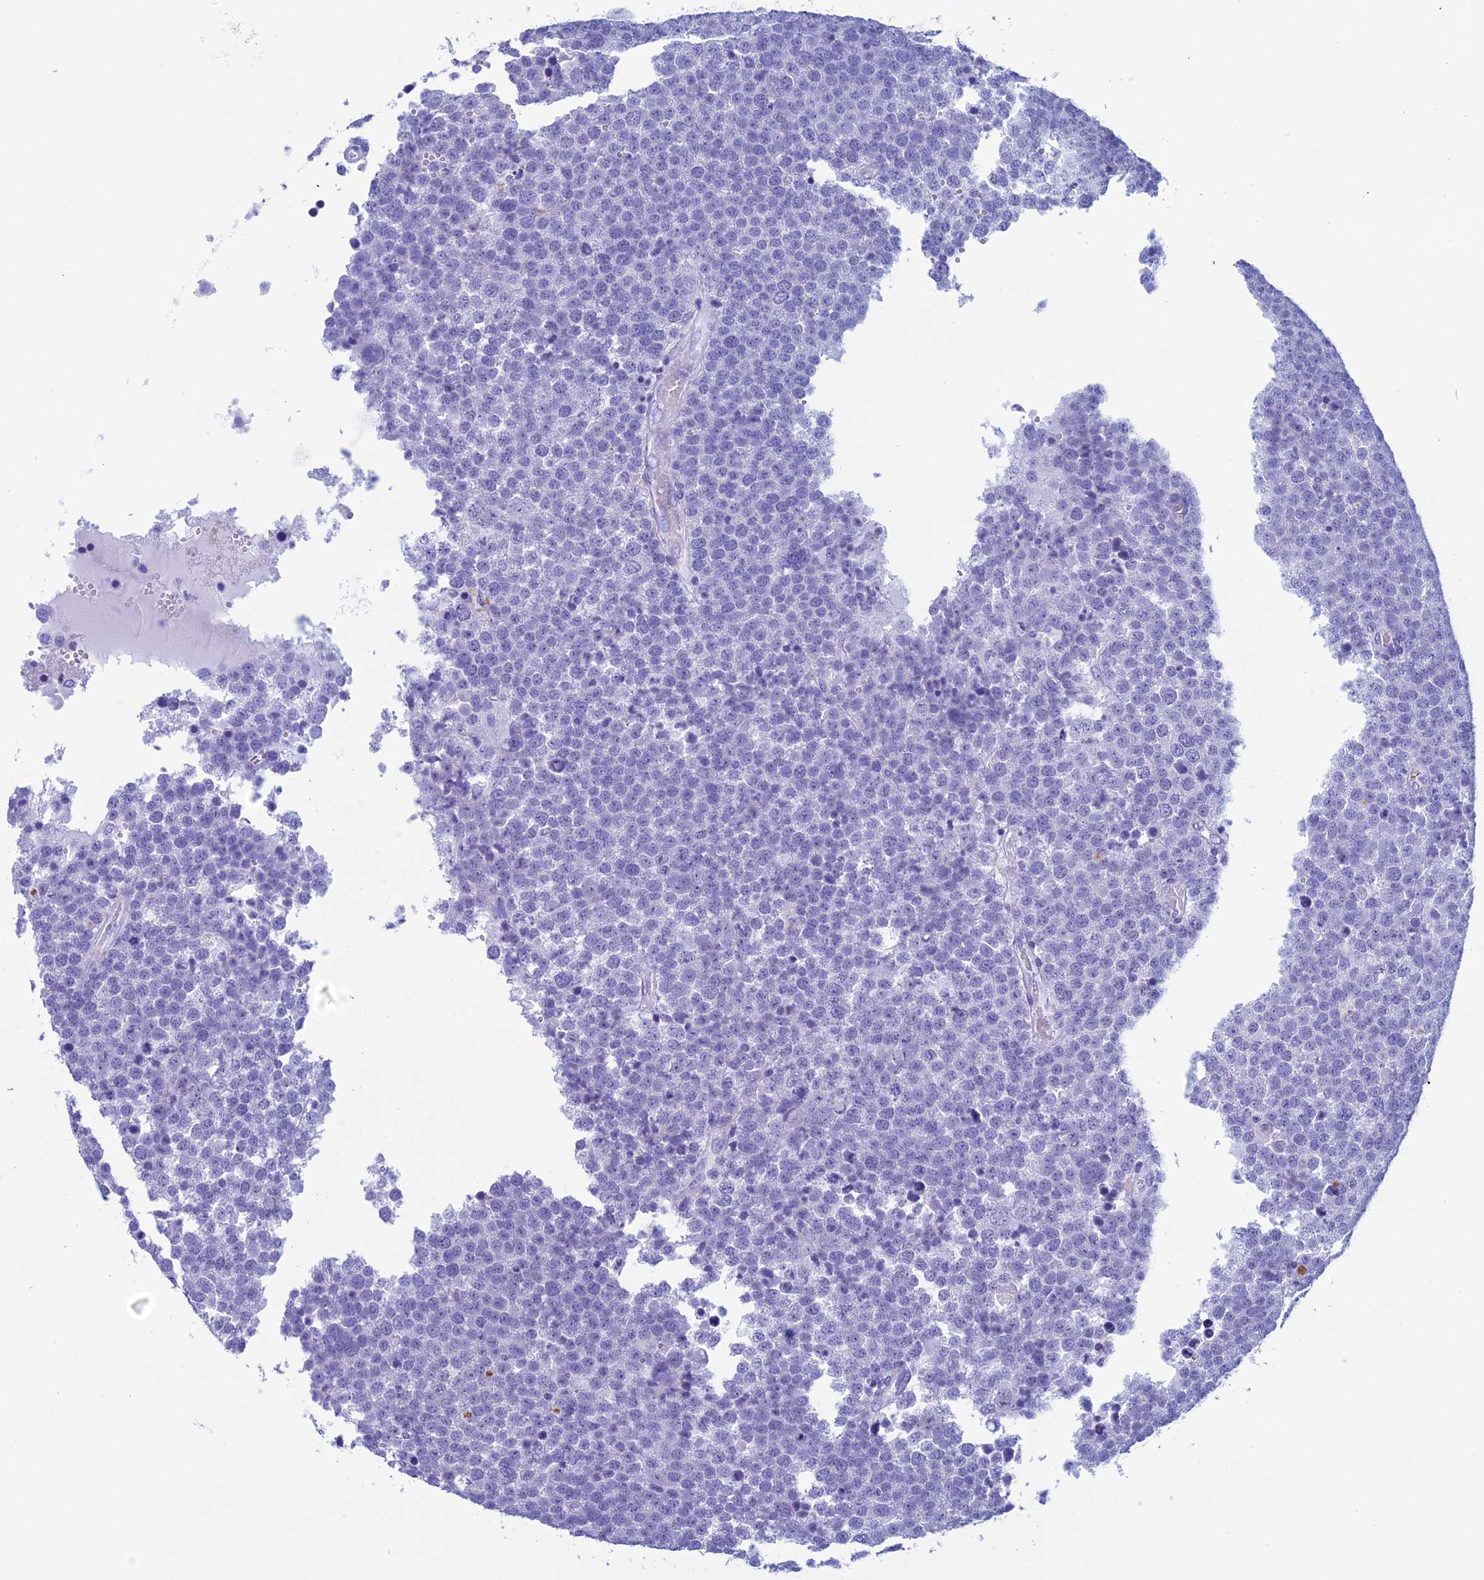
{"staining": {"intensity": "negative", "quantity": "none", "location": "none"}, "tissue": "testis cancer", "cell_type": "Tumor cells", "image_type": "cancer", "snomed": [{"axis": "morphology", "description": "Seminoma, NOS"}, {"axis": "topography", "description": "Testis"}], "caption": "This is a photomicrograph of IHC staining of testis cancer, which shows no positivity in tumor cells.", "gene": "FAM169A", "patient": {"sex": "male", "age": 71}}